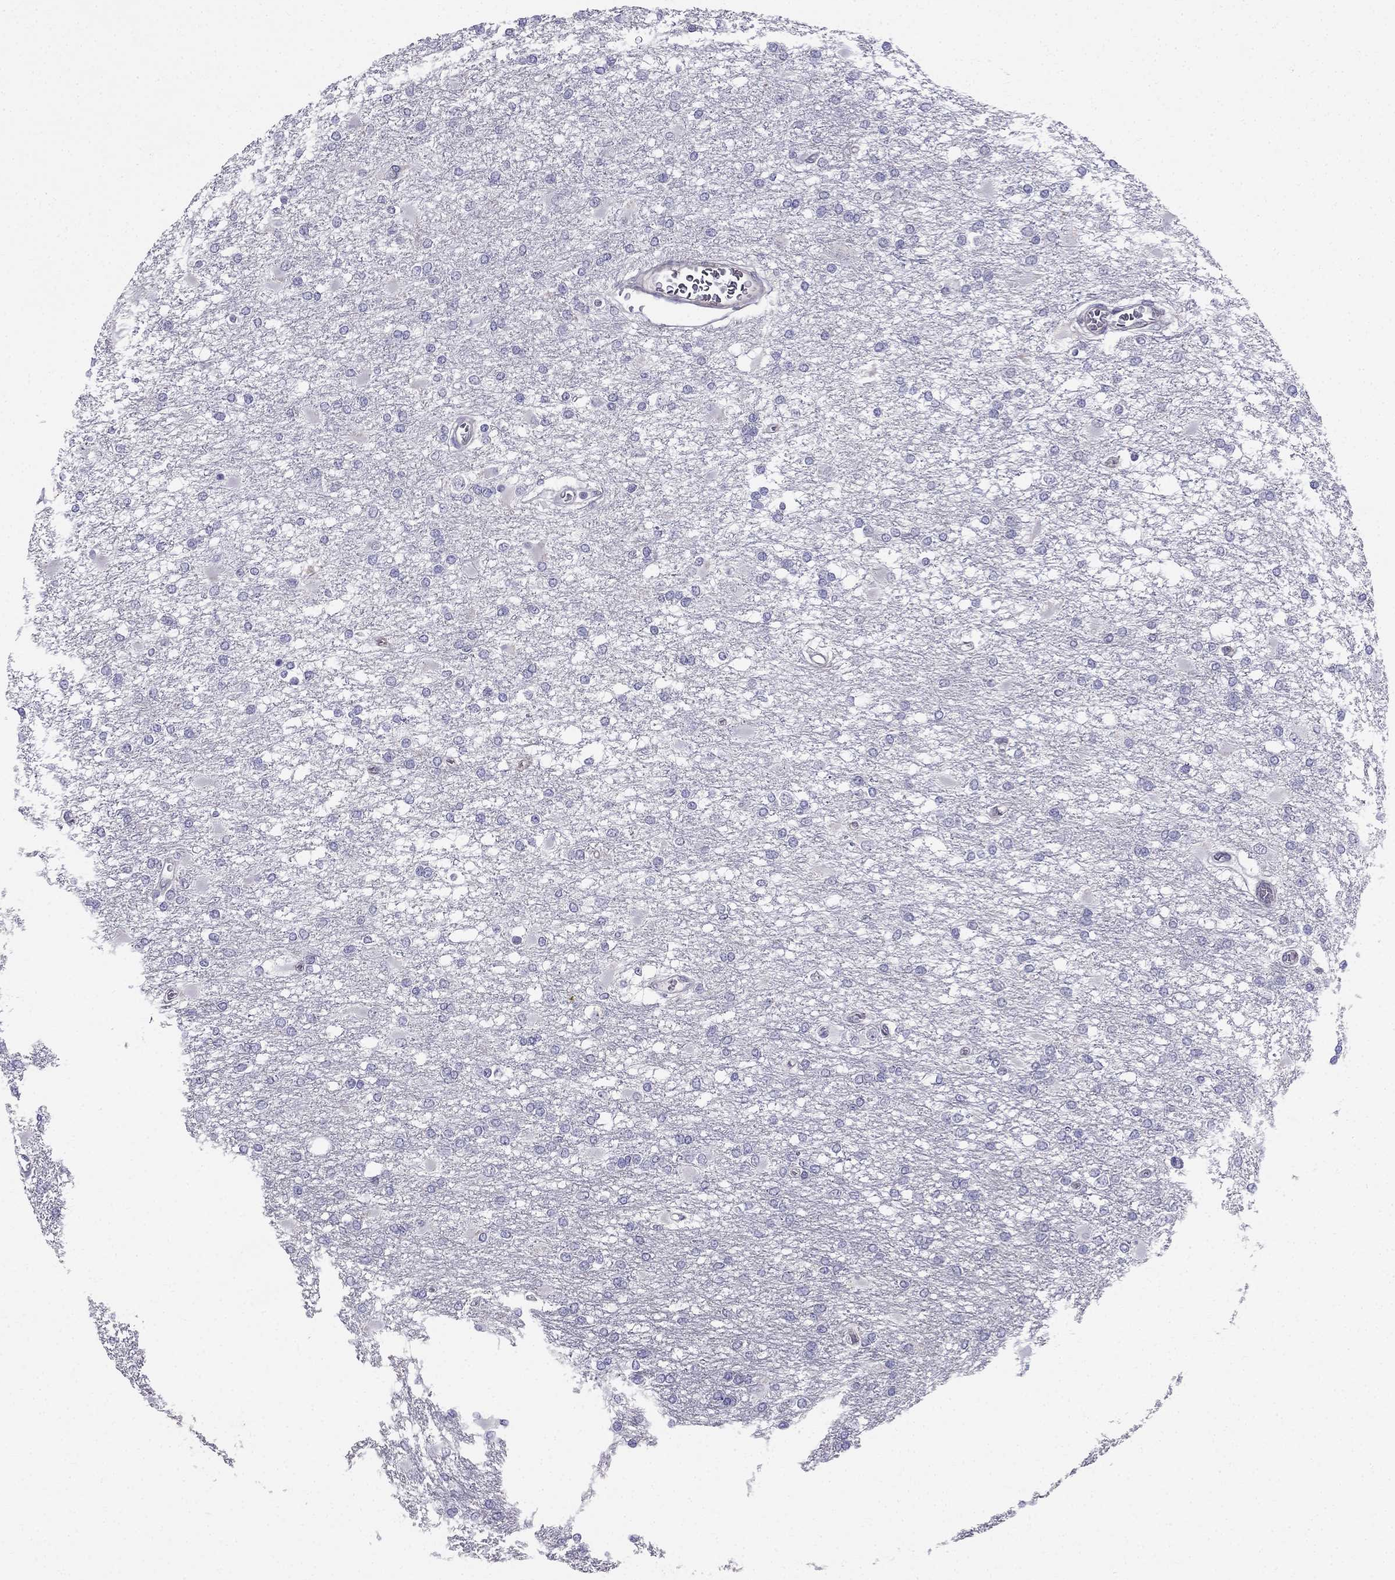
{"staining": {"intensity": "negative", "quantity": "none", "location": "none"}, "tissue": "glioma", "cell_type": "Tumor cells", "image_type": "cancer", "snomed": [{"axis": "morphology", "description": "Glioma, malignant, High grade"}, {"axis": "topography", "description": "Cerebral cortex"}], "caption": "High power microscopy histopathology image of an immunohistochemistry photomicrograph of glioma, revealing no significant staining in tumor cells. (DAB immunohistochemistry (IHC) with hematoxylin counter stain).", "gene": "BAG5", "patient": {"sex": "male", "age": 79}}